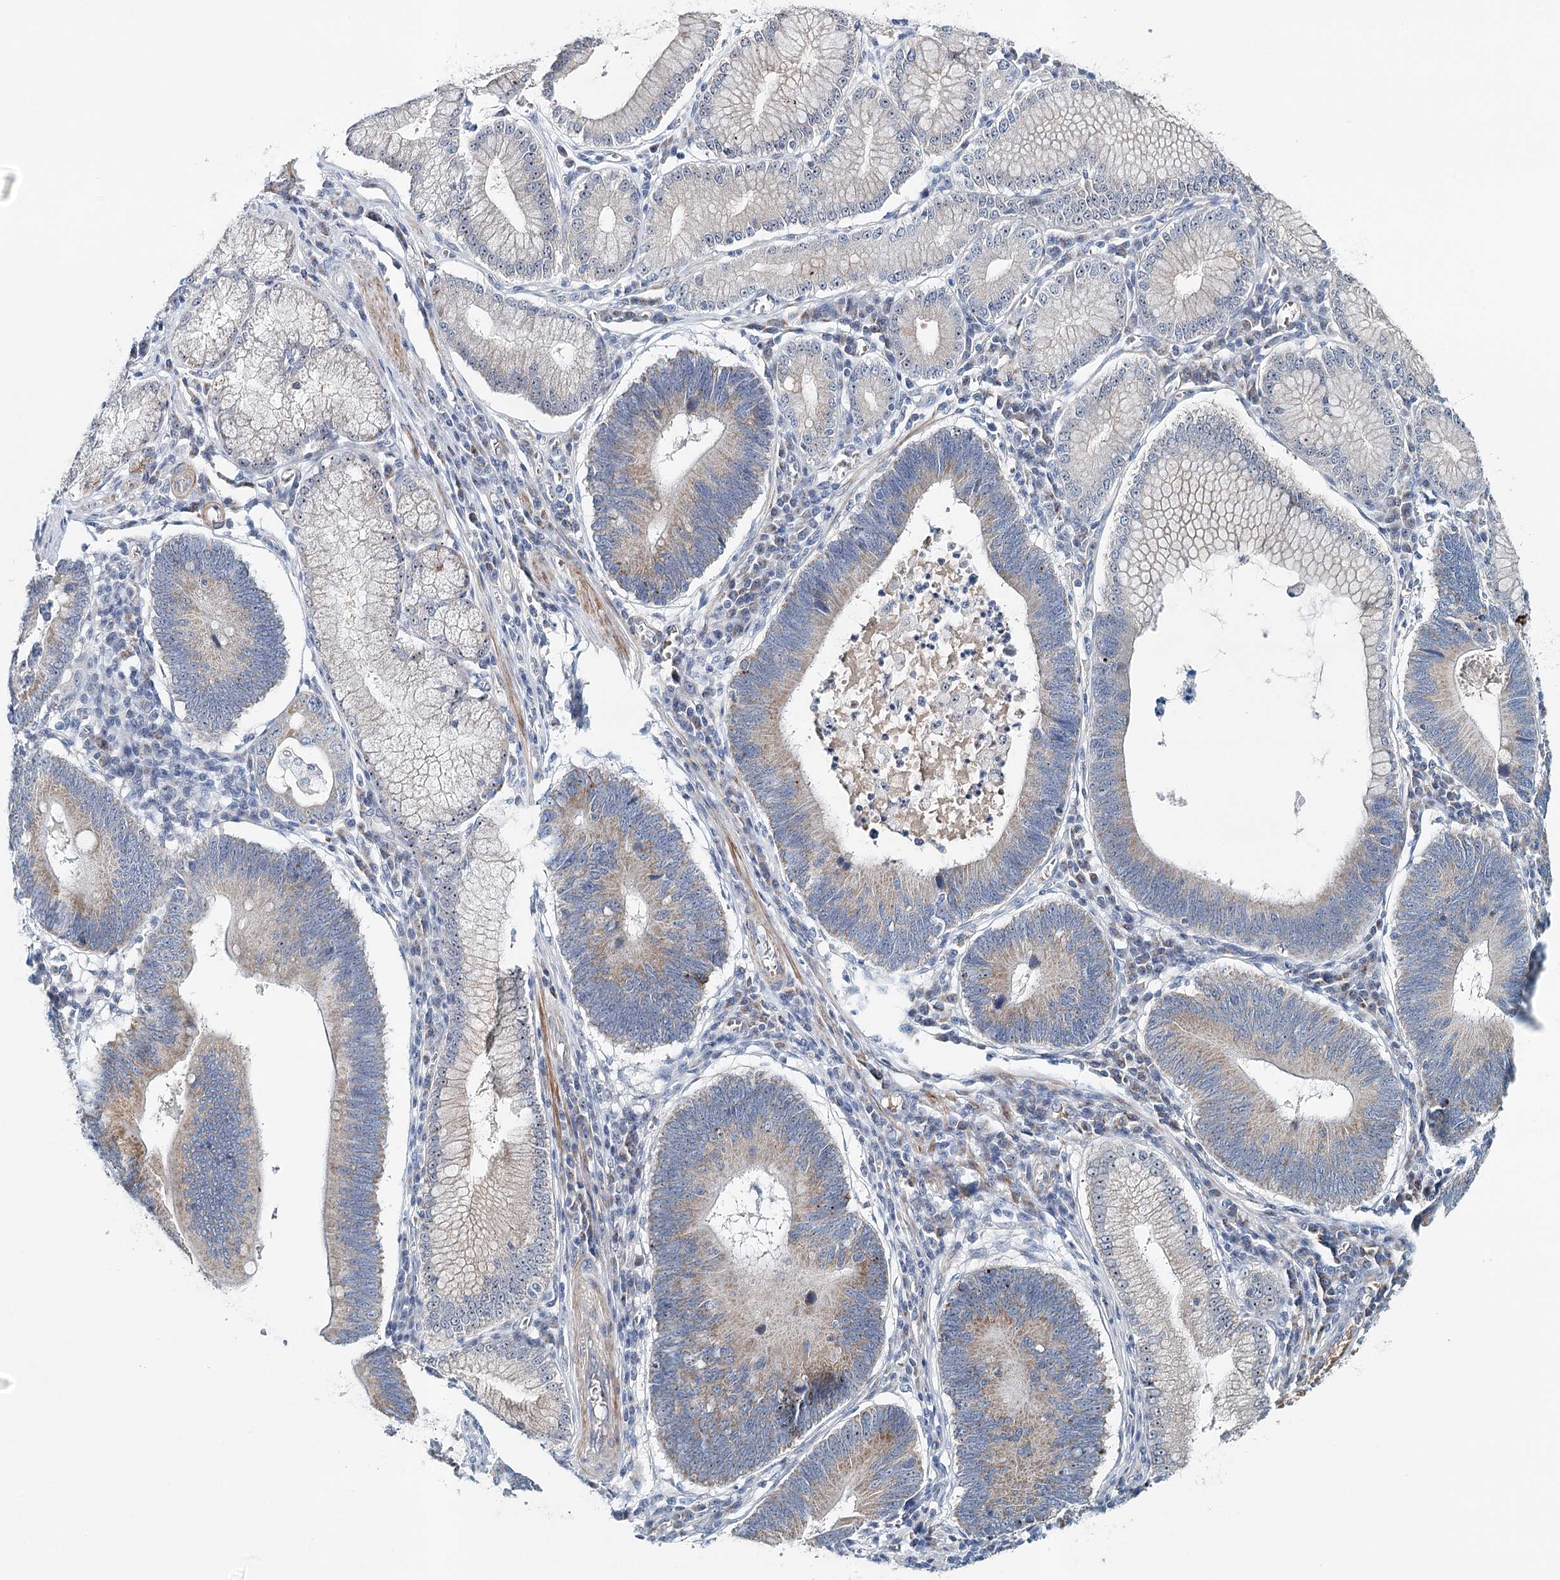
{"staining": {"intensity": "moderate", "quantity": "25%-75%", "location": "cytoplasmic/membranous"}, "tissue": "stomach cancer", "cell_type": "Tumor cells", "image_type": "cancer", "snomed": [{"axis": "morphology", "description": "Adenocarcinoma, NOS"}, {"axis": "topography", "description": "Stomach"}], "caption": "An image of adenocarcinoma (stomach) stained for a protein displays moderate cytoplasmic/membranous brown staining in tumor cells.", "gene": "RBM43", "patient": {"sex": "male", "age": 59}}